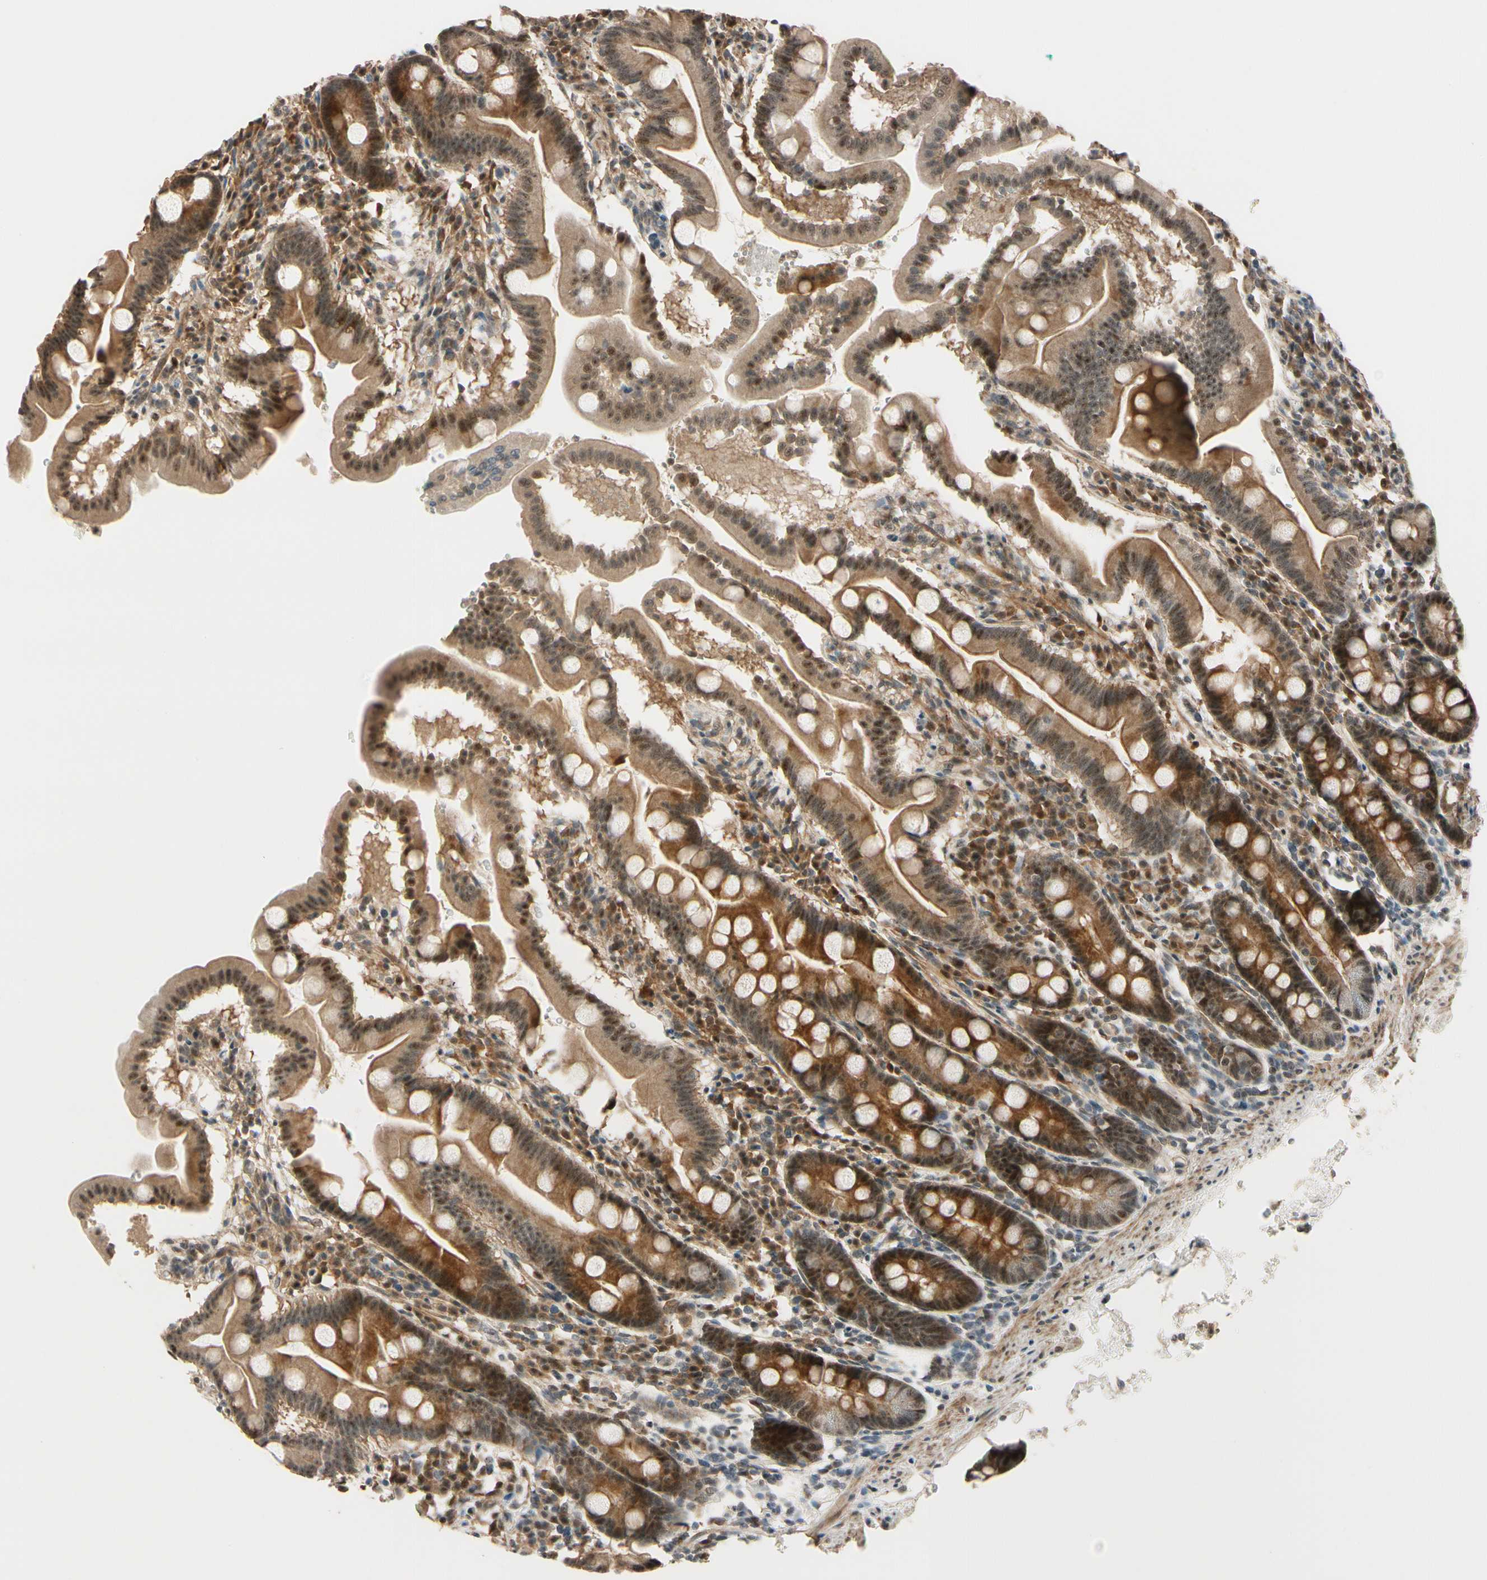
{"staining": {"intensity": "moderate", "quantity": ">75%", "location": "cytoplasmic/membranous,nuclear"}, "tissue": "duodenum", "cell_type": "Glandular cells", "image_type": "normal", "snomed": [{"axis": "morphology", "description": "Normal tissue, NOS"}, {"axis": "topography", "description": "Duodenum"}], "caption": "Immunohistochemical staining of benign human duodenum displays >75% levels of moderate cytoplasmic/membranous,nuclear protein positivity in approximately >75% of glandular cells. (DAB IHC with brightfield microscopy, high magnification).", "gene": "MCPH1", "patient": {"sex": "male", "age": 50}}